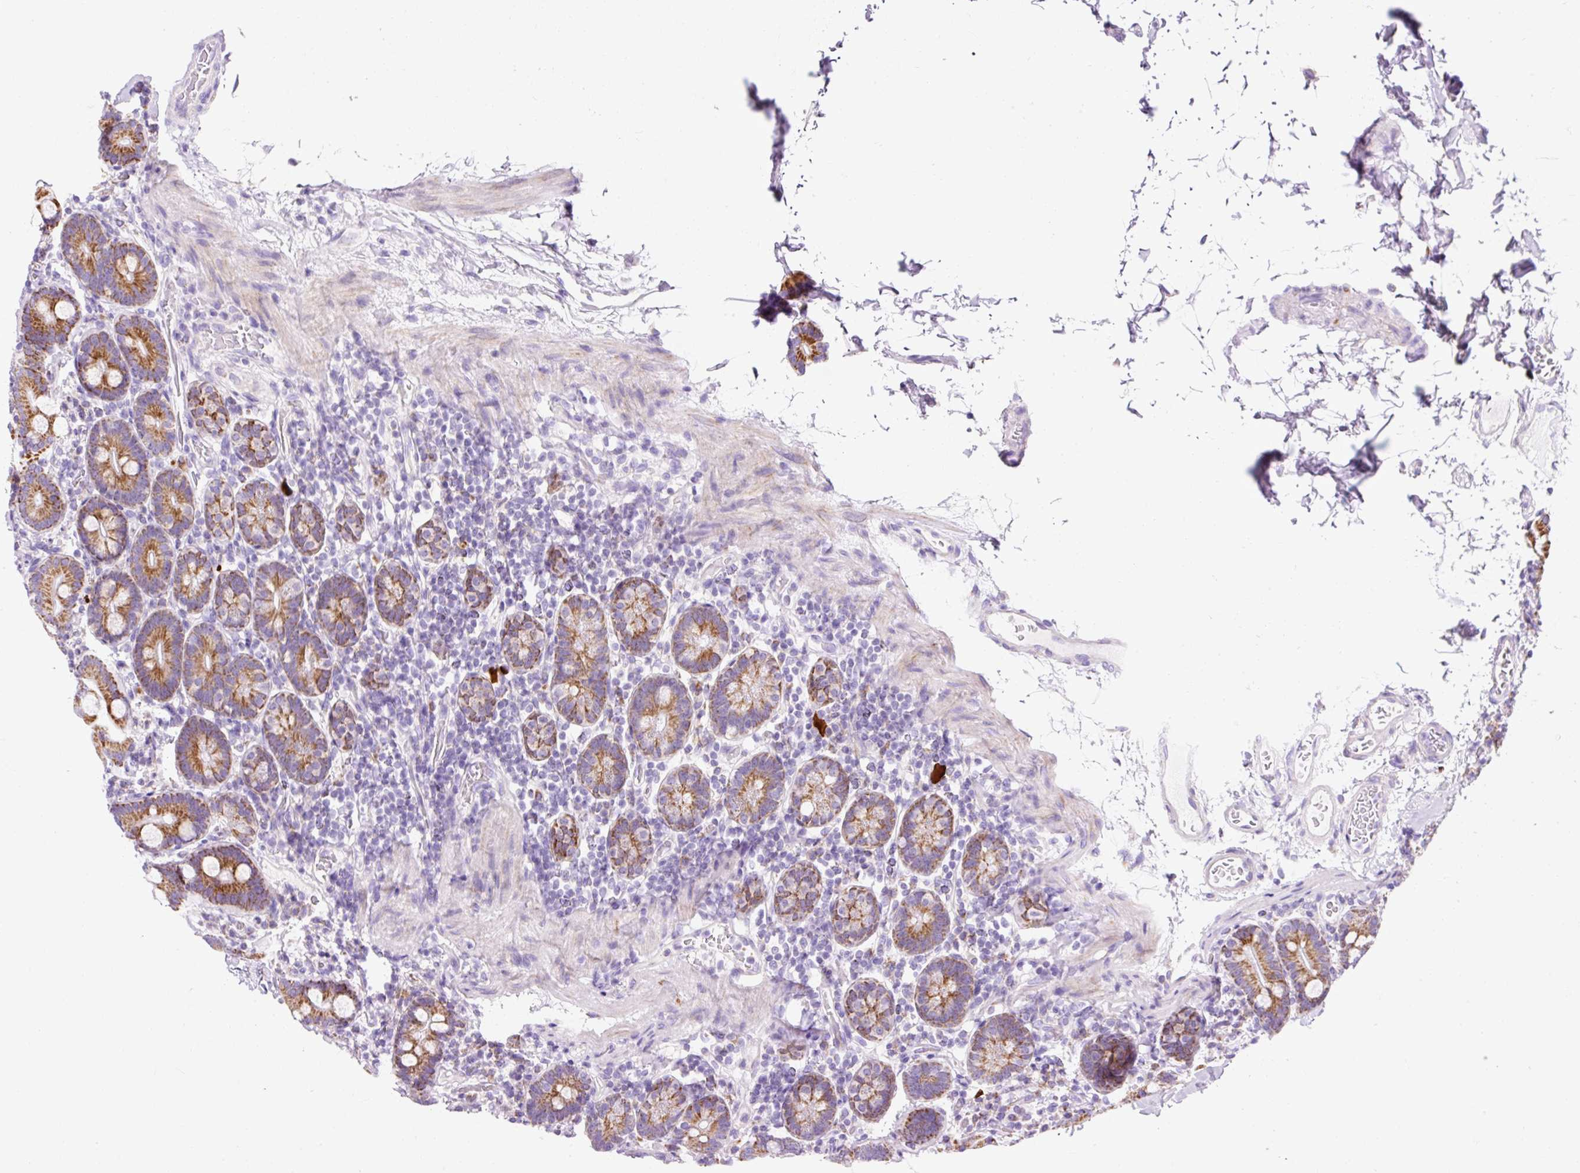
{"staining": {"intensity": "strong", "quantity": ">75%", "location": "cytoplasmic/membranous"}, "tissue": "duodenum", "cell_type": "Glandular cells", "image_type": "normal", "snomed": [{"axis": "morphology", "description": "Normal tissue, NOS"}, {"axis": "topography", "description": "Duodenum"}], "caption": "An immunohistochemistry (IHC) micrograph of unremarkable tissue is shown. Protein staining in brown shows strong cytoplasmic/membranous positivity in duodenum within glandular cells.", "gene": "PLPP2", "patient": {"sex": "male", "age": 55}}